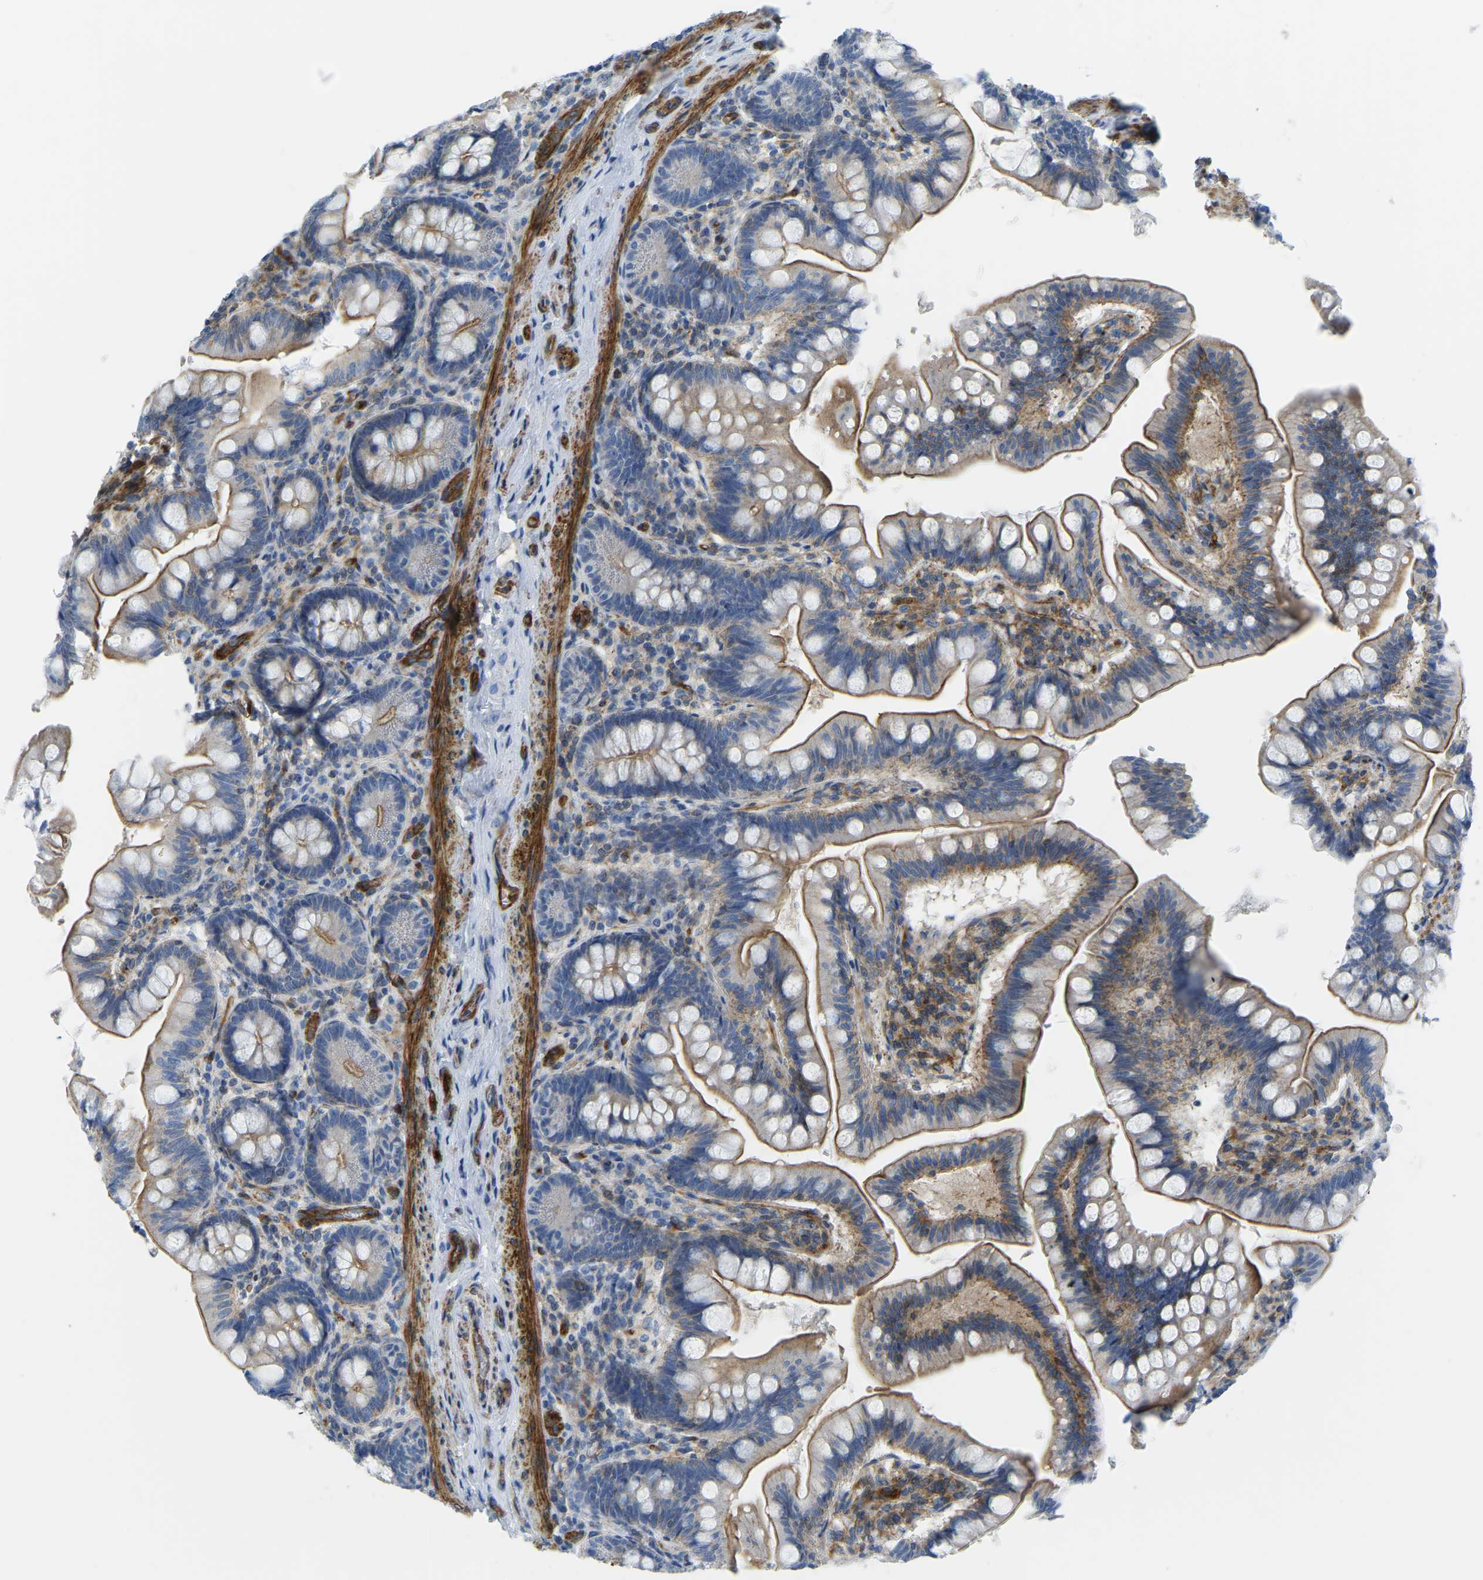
{"staining": {"intensity": "moderate", "quantity": ">75%", "location": "cytoplasmic/membranous"}, "tissue": "small intestine", "cell_type": "Glandular cells", "image_type": "normal", "snomed": [{"axis": "morphology", "description": "Normal tissue, NOS"}, {"axis": "topography", "description": "Small intestine"}], "caption": "A brown stain shows moderate cytoplasmic/membranous positivity of a protein in glandular cells of normal small intestine. (DAB IHC with brightfield microscopy, high magnification).", "gene": "MYL3", "patient": {"sex": "male", "age": 7}}